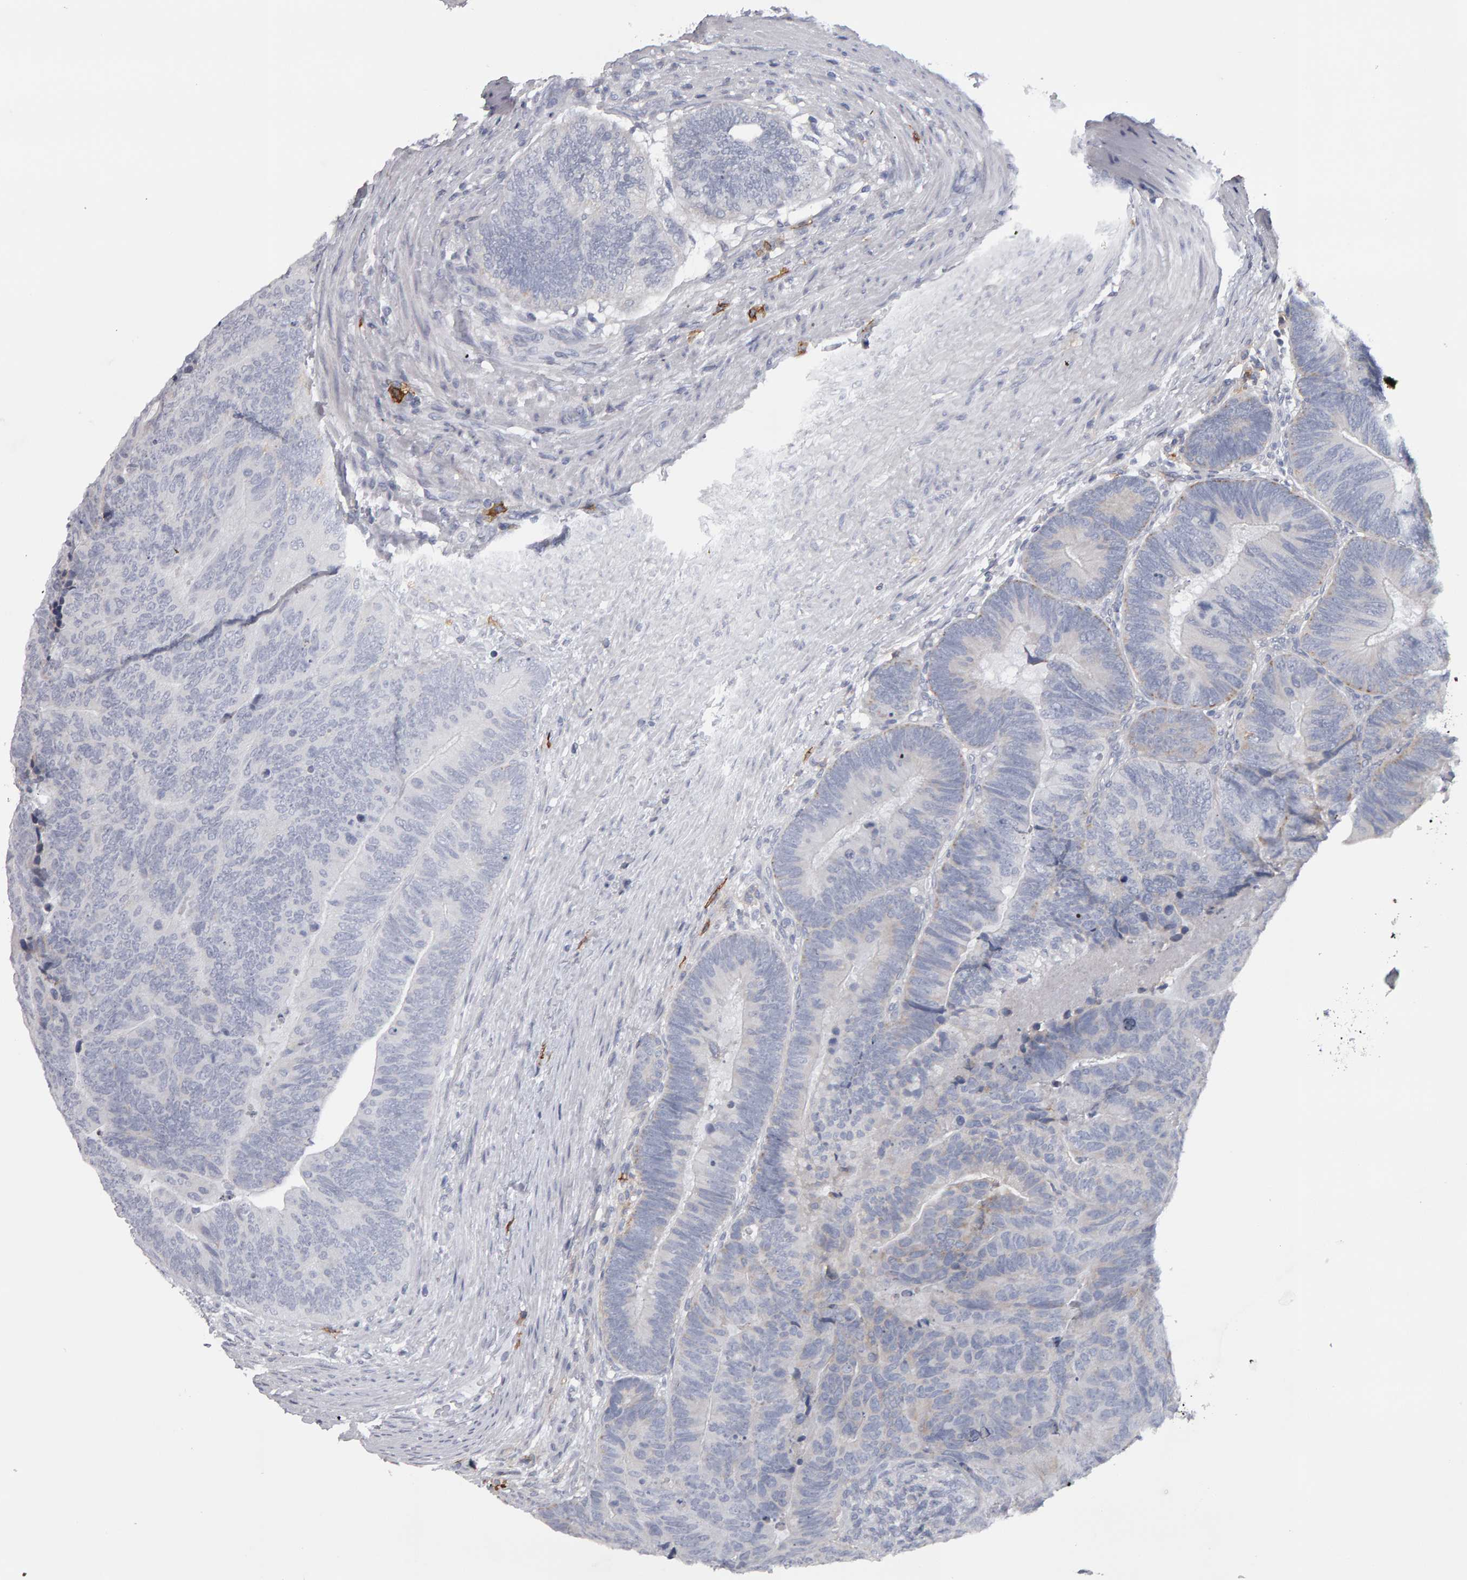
{"staining": {"intensity": "negative", "quantity": "none", "location": "none"}, "tissue": "colorectal cancer", "cell_type": "Tumor cells", "image_type": "cancer", "snomed": [{"axis": "morphology", "description": "Adenocarcinoma, NOS"}, {"axis": "topography", "description": "Colon"}], "caption": "Immunohistochemistry (IHC) of human colorectal adenocarcinoma shows no expression in tumor cells.", "gene": "CD38", "patient": {"sex": "female", "age": 67}}